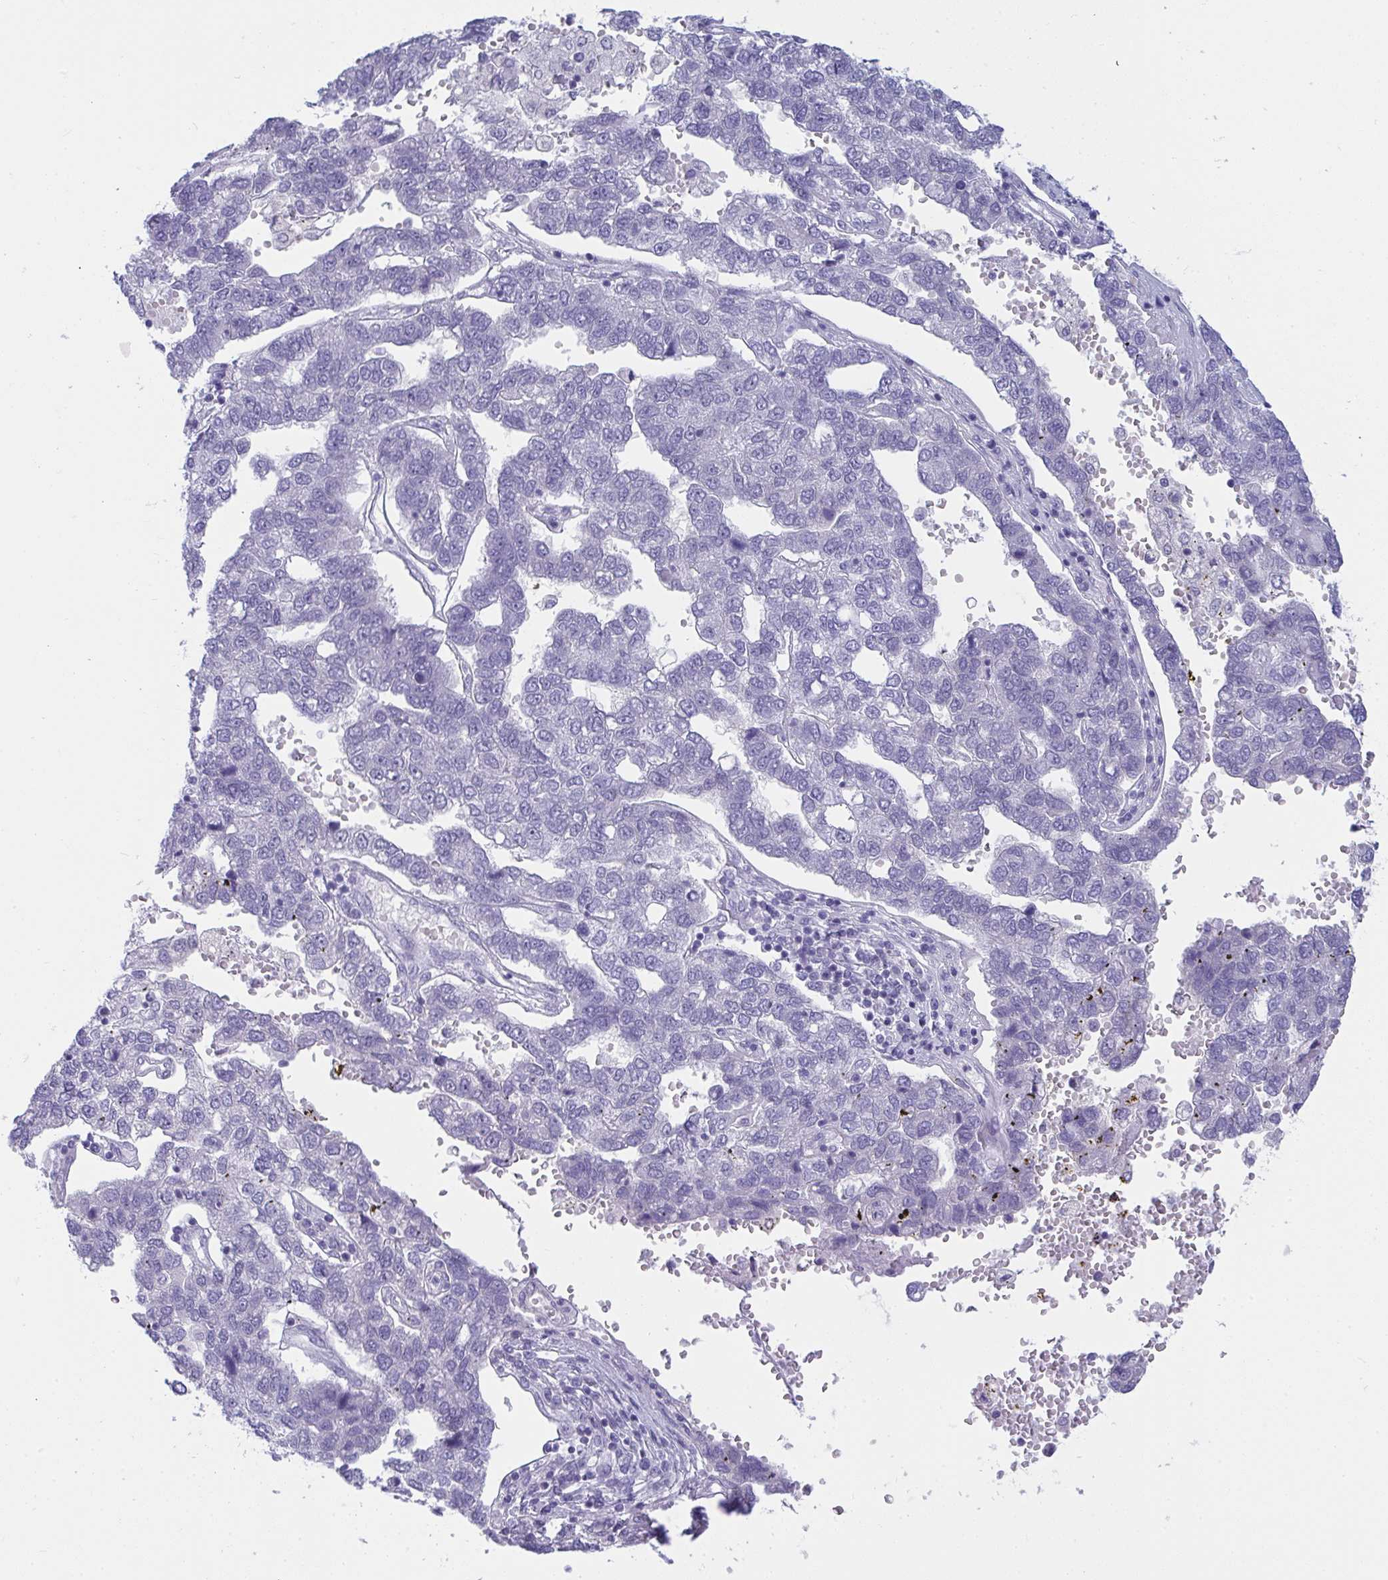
{"staining": {"intensity": "negative", "quantity": "none", "location": "none"}, "tissue": "pancreatic cancer", "cell_type": "Tumor cells", "image_type": "cancer", "snomed": [{"axis": "morphology", "description": "Adenocarcinoma, NOS"}, {"axis": "topography", "description": "Pancreas"}], "caption": "Tumor cells are negative for brown protein staining in pancreatic adenocarcinoma.", "gene": "PRDM9", "patient": {"sex": "female", "age": 61}}